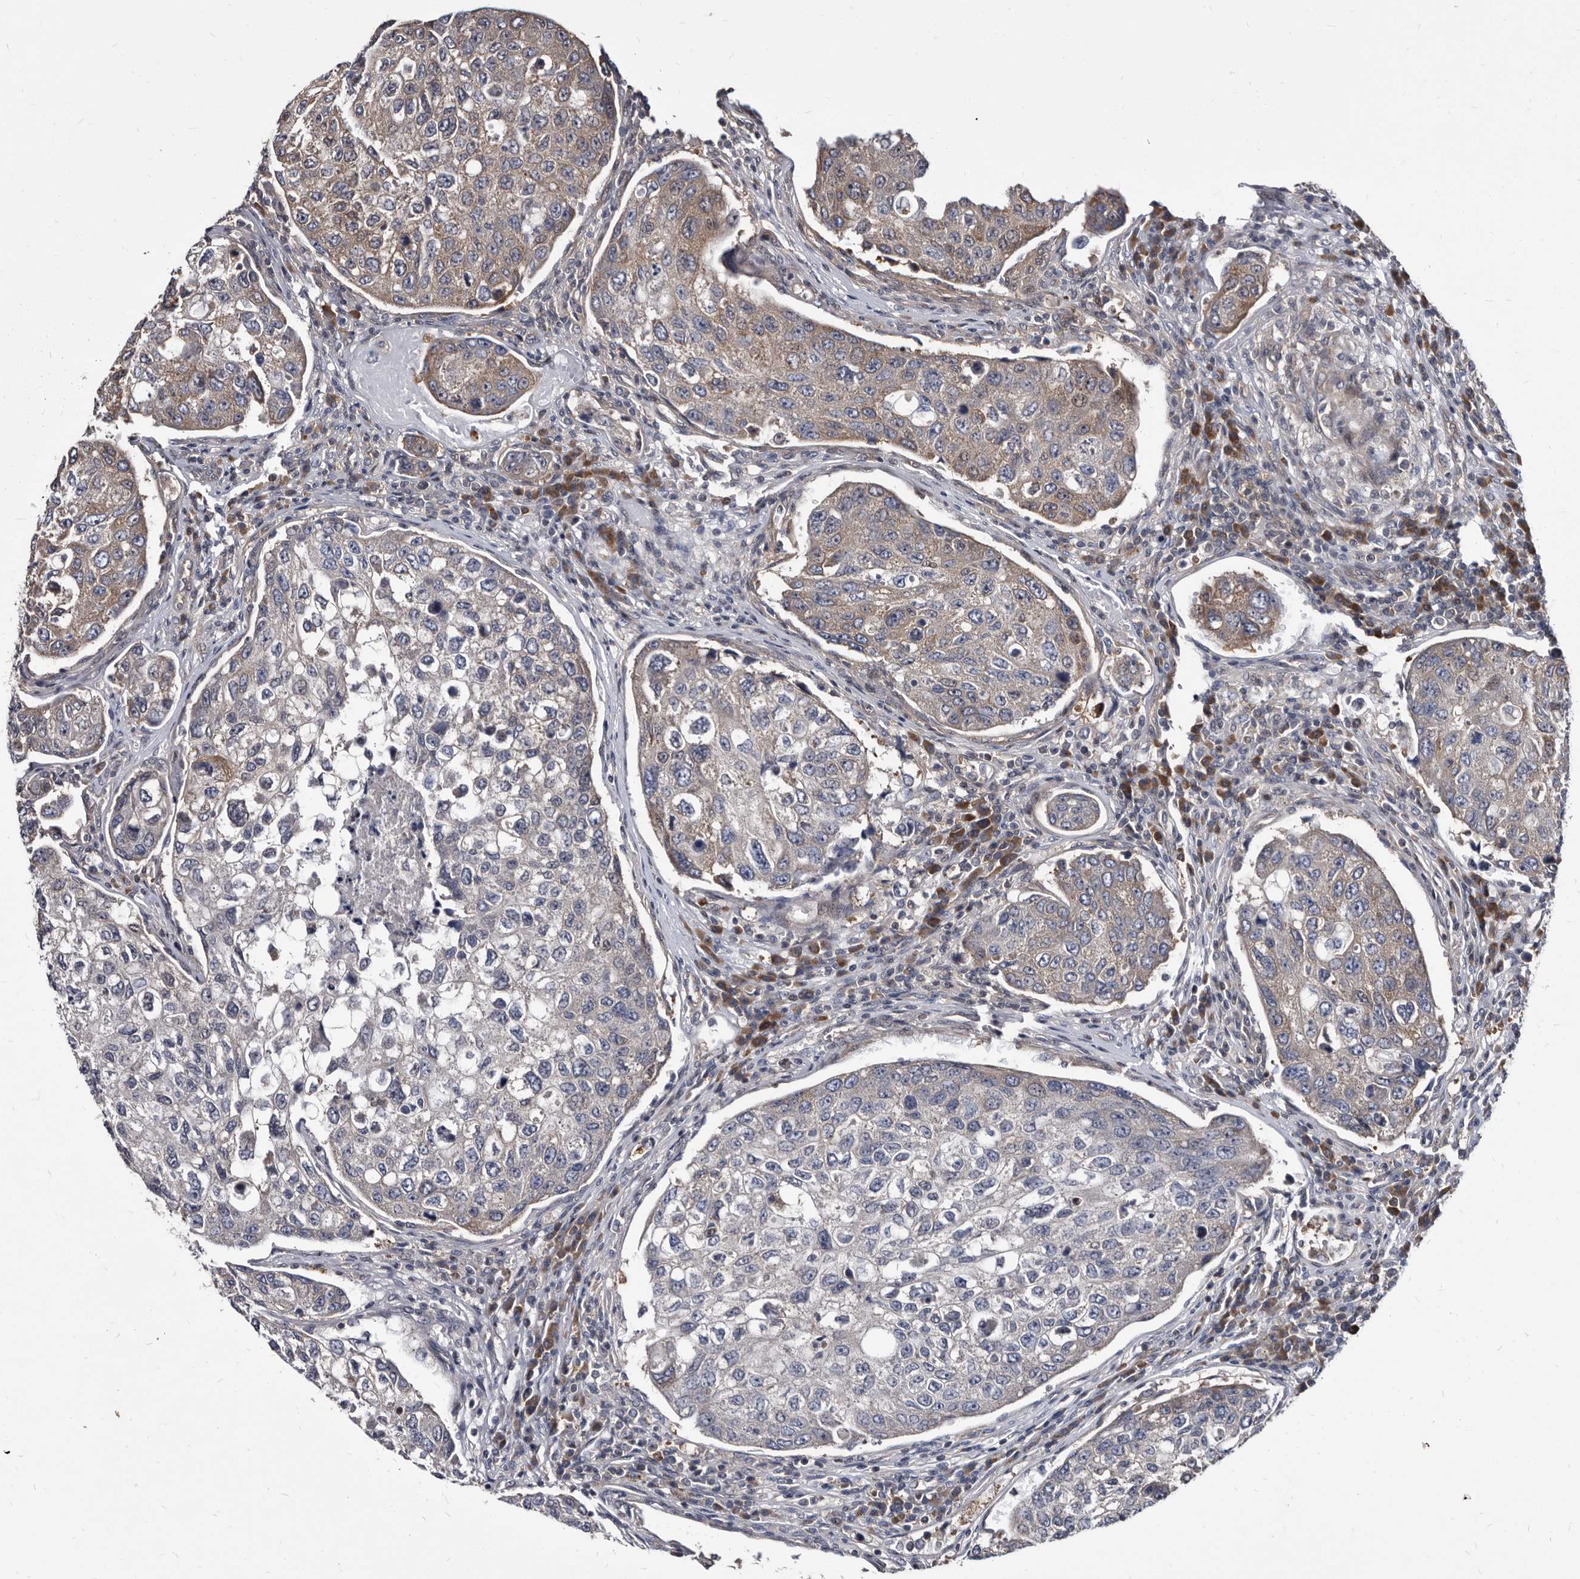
{"staining": {"intensity": "moderate", "quantity": "25%-75%", "location": "cytoplasmic/membranous"}, "tissue": "urothelial cancer", "cell_type": "Tumor cells", "image_type": "cancer", "snomed": [{"axis": "morphology", "description": "Urothelial carcinoma, High grade"}, {"axis": "topography", "description": "Lymph node"}, {"axis": "topography", "description": "Urinary bladder"}], "caption": "High-power microscopy captured an IHC histopathology image of high-grade urothelial carcinoma, revealing moderate cytoplasmic/membranous staining in approximately 25%-75% of tumor cells.", "gene": "ABCF2", "patient": {"sex": "male", "age": 51}}